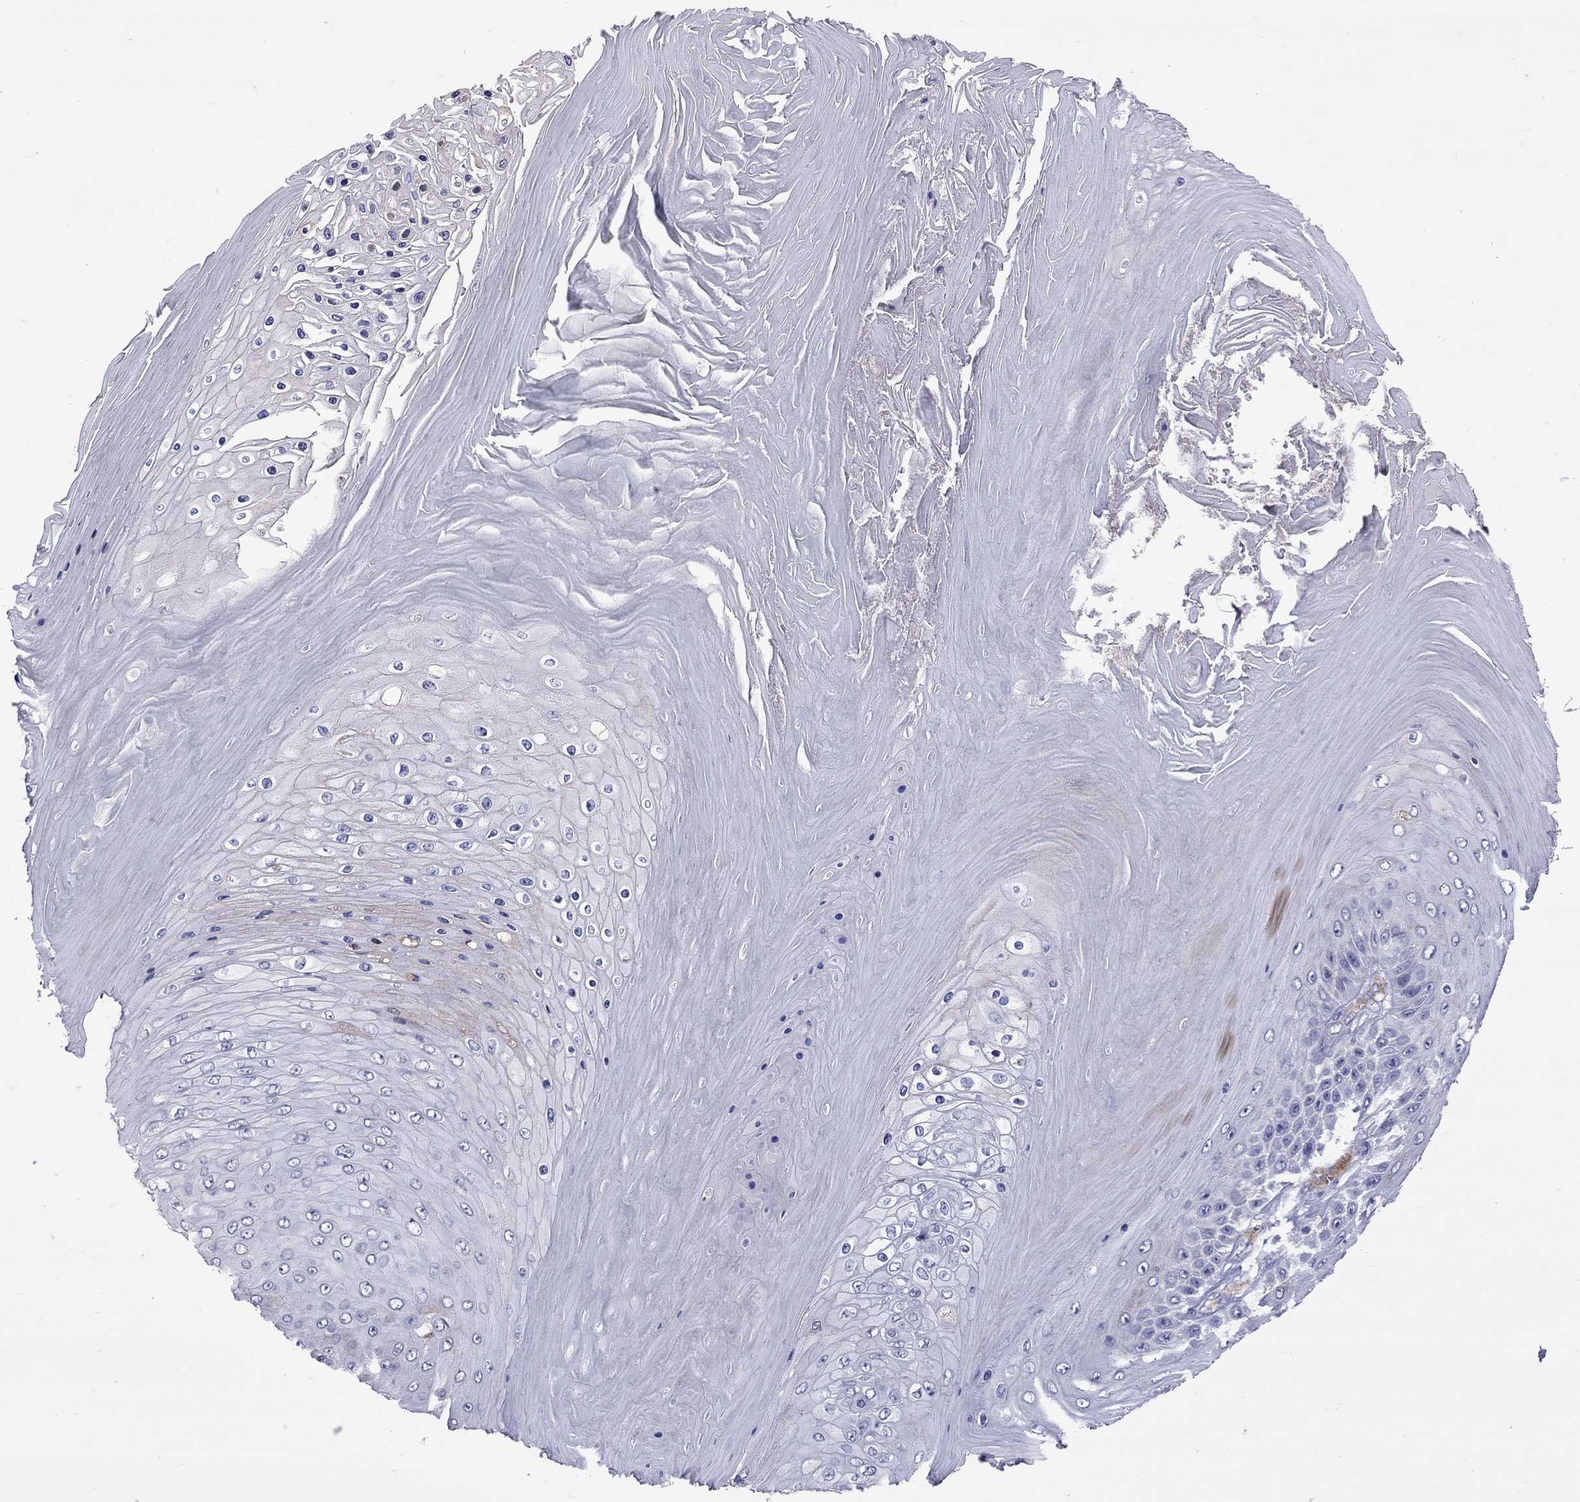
{"staining": {"intensity": "negative", "quantity": "none", "location": "none"}, "tissue": "skin cancer", "cell_type": "Tumor cells", "image_type": "cancer", "snomed": [{"axis": "morphology", "description": "Squamous cell carcinoma, NOS"}, {"axis": "topography", "description": "Skin"}], "caption": "High power microscopy photomicrograph of an immunohistochemistry (IHC) histopathology image of skin cancer, revealing no significant expression in tumor cells. (Stains: DAB (3,3'-diaminobenzidine) immunohistochemistry (IHC) with hematoxylin counter stain, Microscopy: brightfield microscopy at high magnification).", "gene": "SERPINA3", "patient": {"sex": "male", "age": 62}}